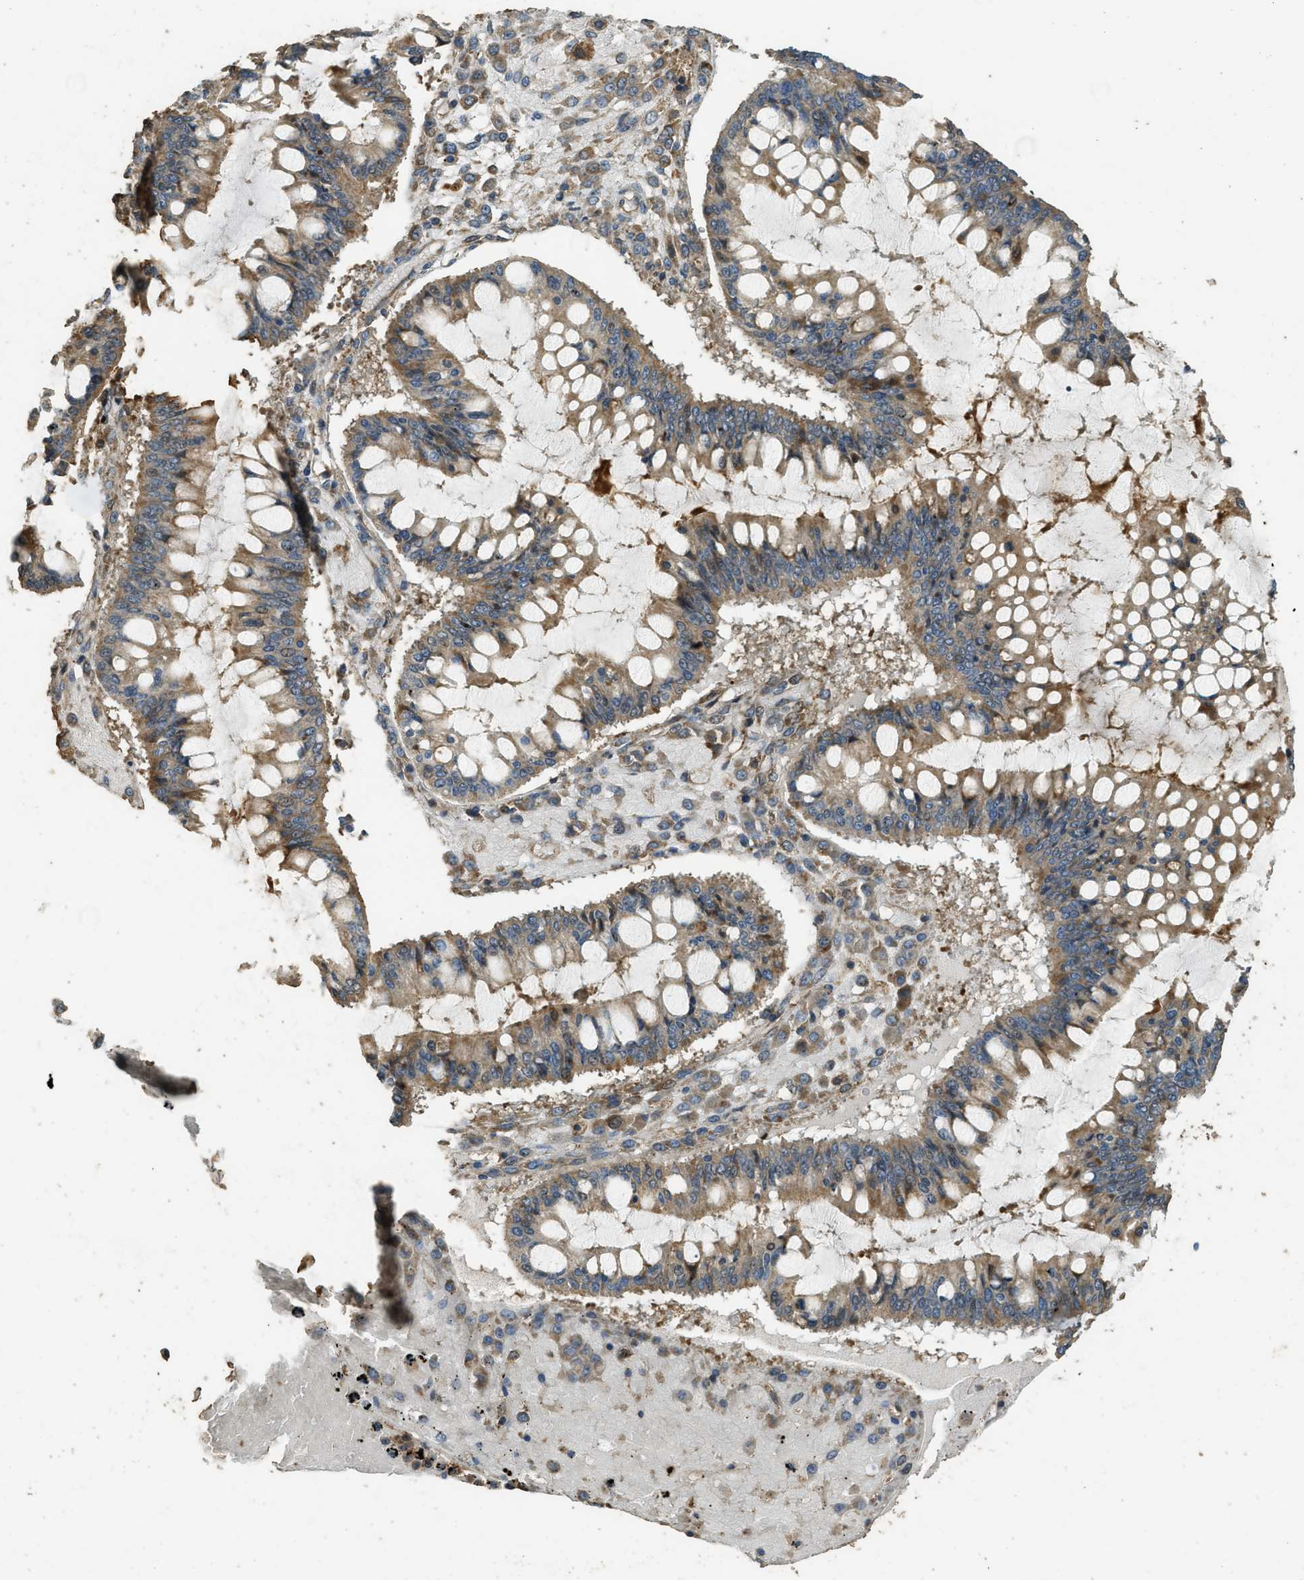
{"staining": {"intensity": "moderate", "quantity": ">75%", "location": "cytoplasmic/membranous"}, "tissue": "ovarian cancer", "cell_type": "Tumor cells", "image_type": "cancer", "snomed": [{"axis": "morphology", "description": "Cystadenocarcinoma, mucinous, NOS"}, {"axis": "topography", "description": "Ovary"}], "caption": "Moderate cytoplasmic/membranous protein staining is seen in about >75% of tumor cells in ovarian cancer (mucinous cystadenocarcinoma).", "gene": "PPP6R3", "patient": {"sex": "female", "age": 73}}